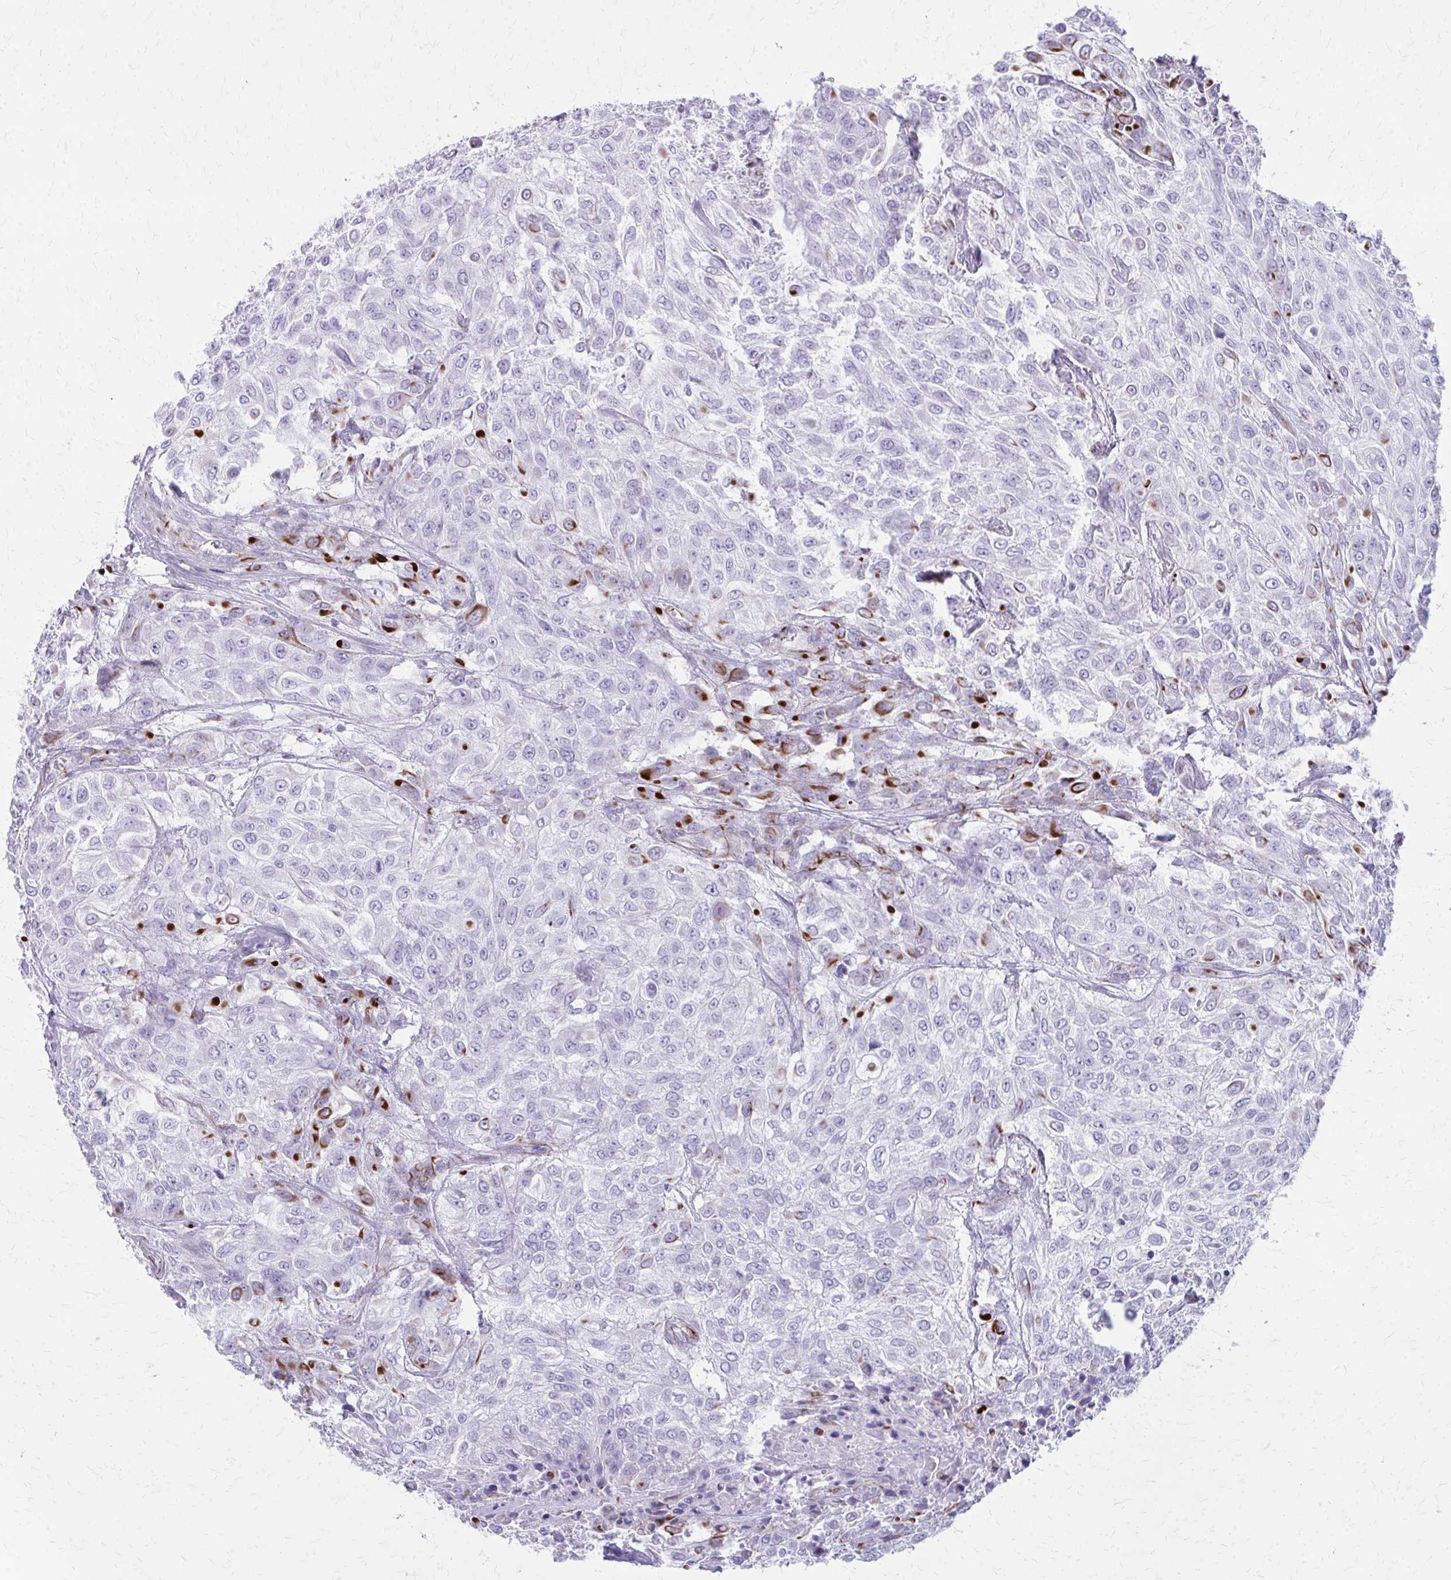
{"staining": {"intensity": "strong", "quantity": "<25%", "location": "cytoplasmic/membranous"}, "tissue": "urothelial cancer", "cell_type": "Tumor cells", "image_type": "cancer", "snomed": [{"axis": "morphology", "description": "Urothelial carcinoma, High grade"}, {"axis": "topography", "description": "Urinary bladder"}], "caption": "Immunohistochemistry (IHC) image of neoplastic tissue: urothelial carcinoma (high-grade) stained using immunohistochemistry (IHC) displays medium levels of strong protein expression localized specifically in the cytoplasmic/membranous of tumor cells, appearing as a cytoplasmic/membranous brown color.", "gene": "TRIM6", "patient": {"sex": "male", "age": 57}}